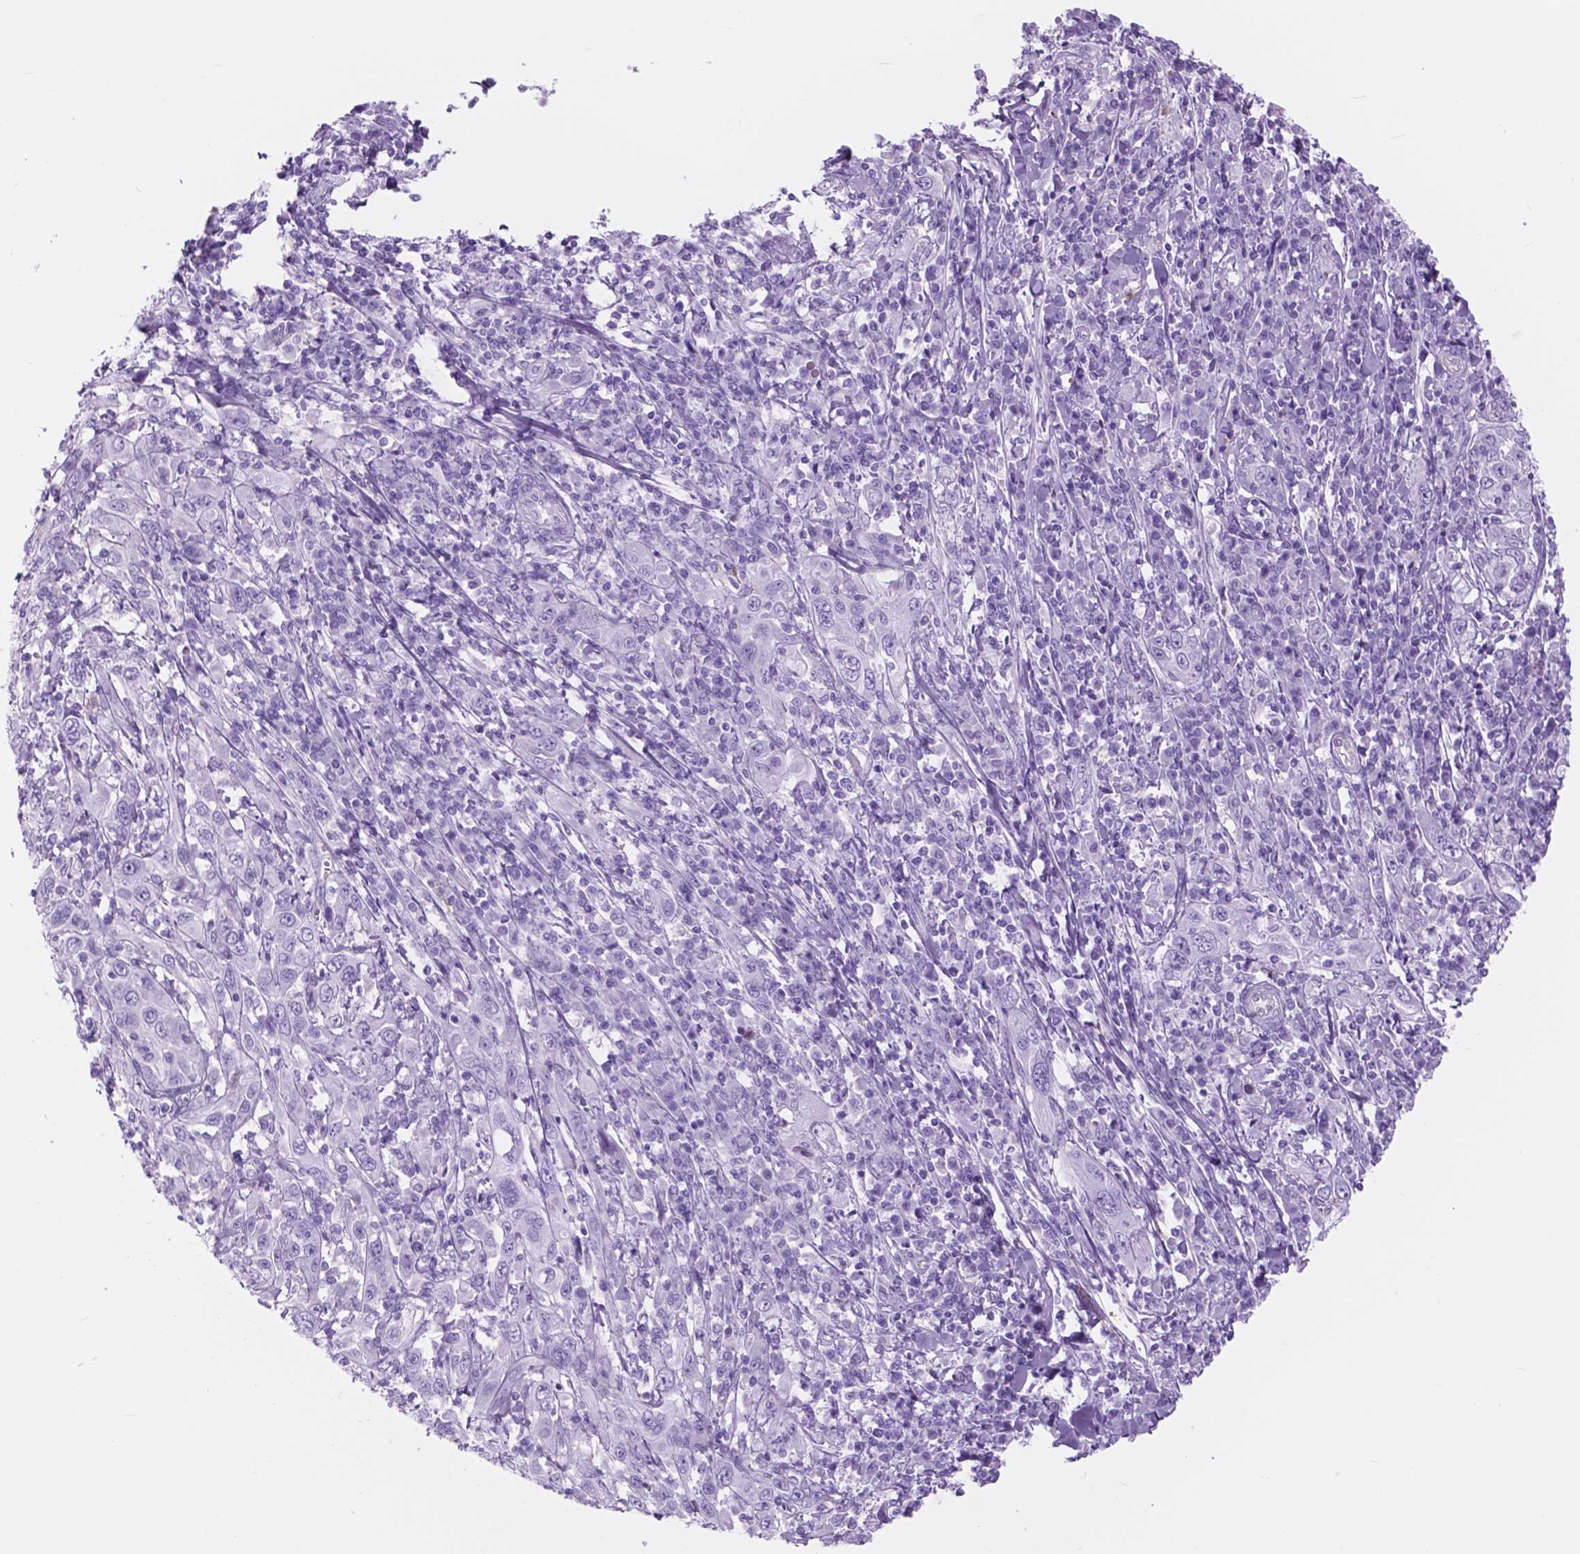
{"staining": {"intensity": "negative", "quantity": "none", "location": "none"}, "tissue": "cervical cancer", "cell_type": "Tumor cells", "image_type": "cancer", "snomed": [{"axis": "morphology", "description": "Squamous cell carcinoma, NOS"}, {"axis": "topography", "description": "Cervix"}], "caption": "This photomicrograph is of cervical cancer (squamous cell carcinoma) stained with immunohistochemistry (IHC) to label a protein in brown with the nuclei are counter-stained blue. There is no positivity in tumor cells. The staining is performed using DAB (3,3'-diaminobenzidine) brown chromogen with nuclei counter-stained in using hematoxylin.", "gene": "FXYD2", "patient": {"sex": "female", "age": 46}}